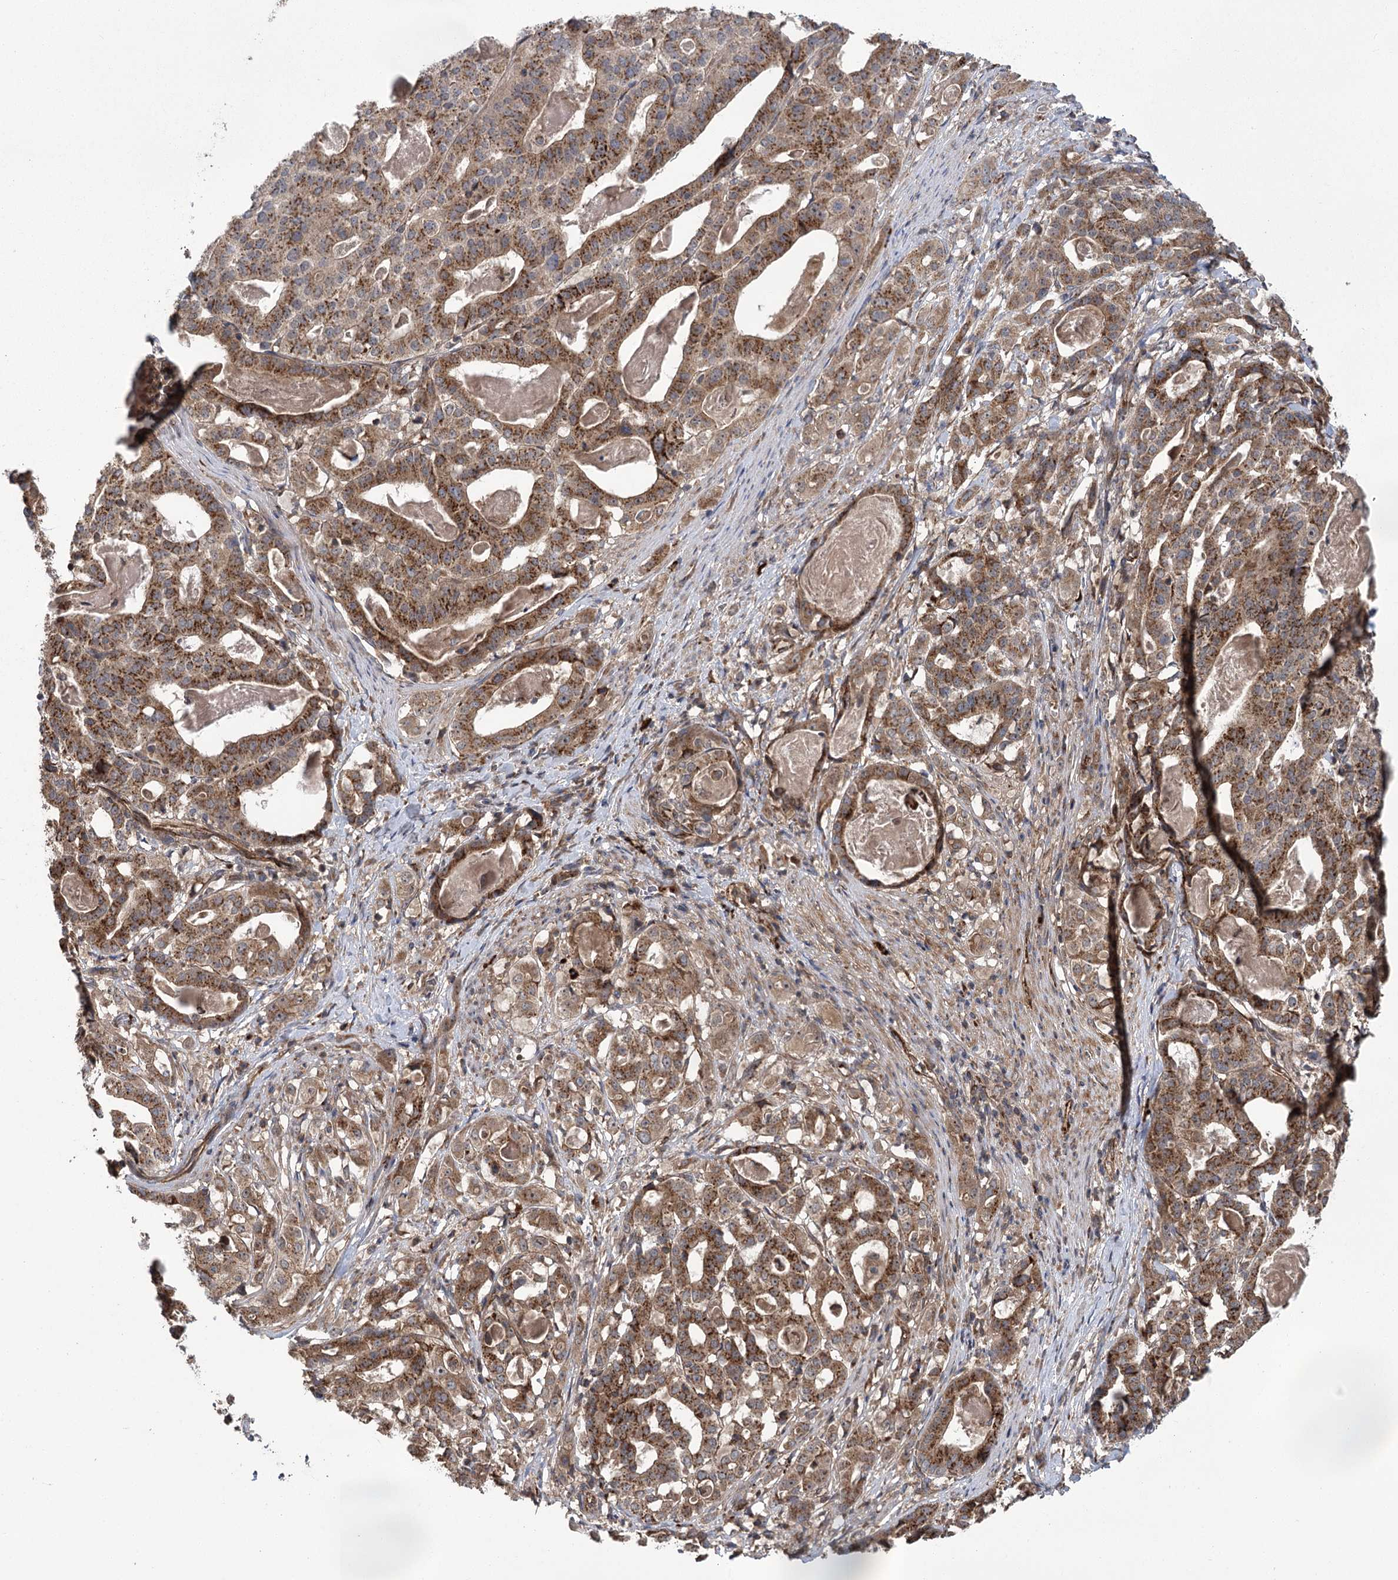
{"staining": {"intensity": "strong", "quantity": ">75%", "location": "cytoplasmic/membranous"}, "tissue": "stomach cancer", "cell_type": "Tumor cells", "image_type": "cancer", "snomed": [{"axis": "morphology", "description": "Adenocarcinoma, NOS"}, {"axis": "topography", "description": "Stomach"}], "caption": "Tumor cells display high levels of strong cytoplasmic/membranous expression in about >75% of cells in human stomach cancer (adenocarcinoma). The protein of interest is shown in brown color, while the nuclei are stained blue.", "gene": "CARD19", "patient": {"sex": "male", "age": 48}}